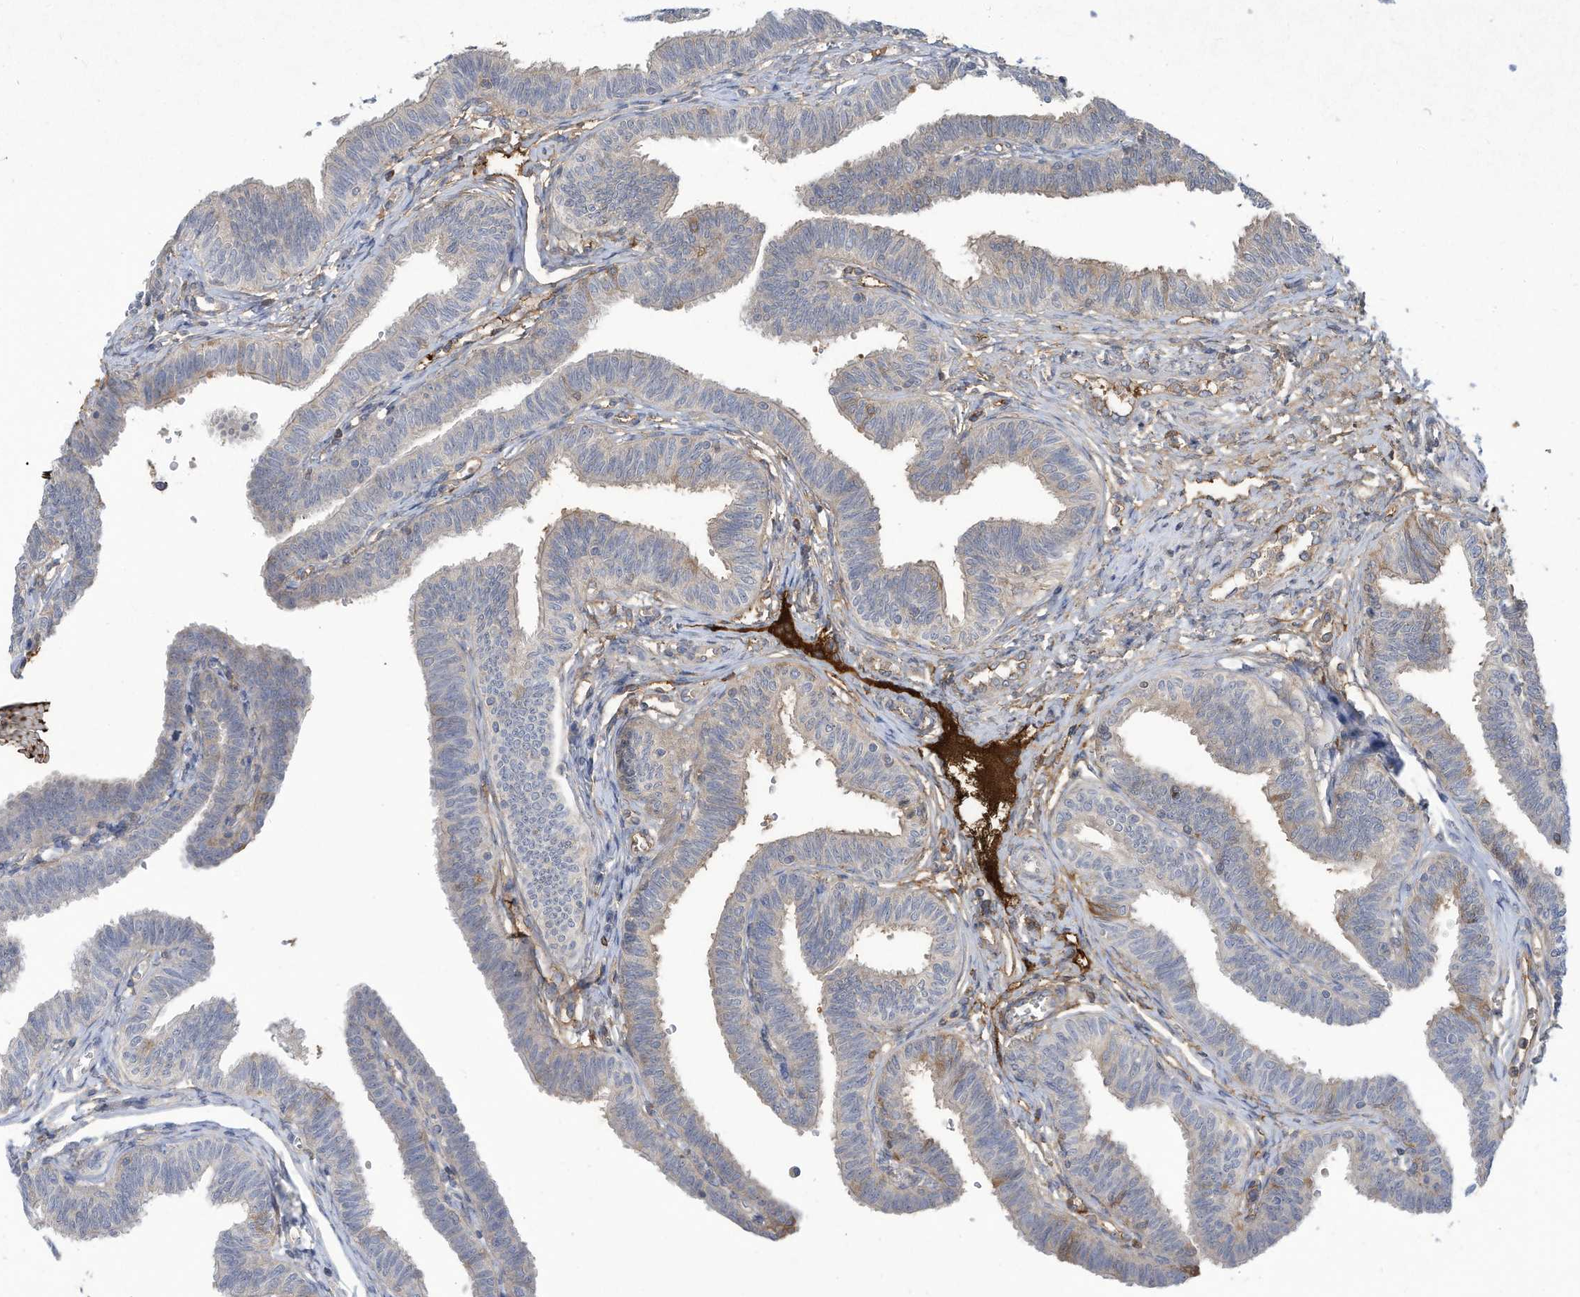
{"staining": {"intensity": "negative", "quantity": "none", "location": "none"}, "tissue": "fallopian tube", "cell_type": "Glandular cells", "image_type": "normal", "snomed": [{"axis": "morphology", "description": "Normal tissue, NOS"}, {"axis": "topography", "description": "Fallopian tube"}, {"axis": "topography", "description": "Ovary"}], "caption": "Immunohistochemistry photomicrograph of unremarkable fallopian tube: human fallopian tube stained with DAB exhibits no significant protein positivity in glandular cells.", "gene": "HAS3", "patient": {"sex": "female", "age": 23}}